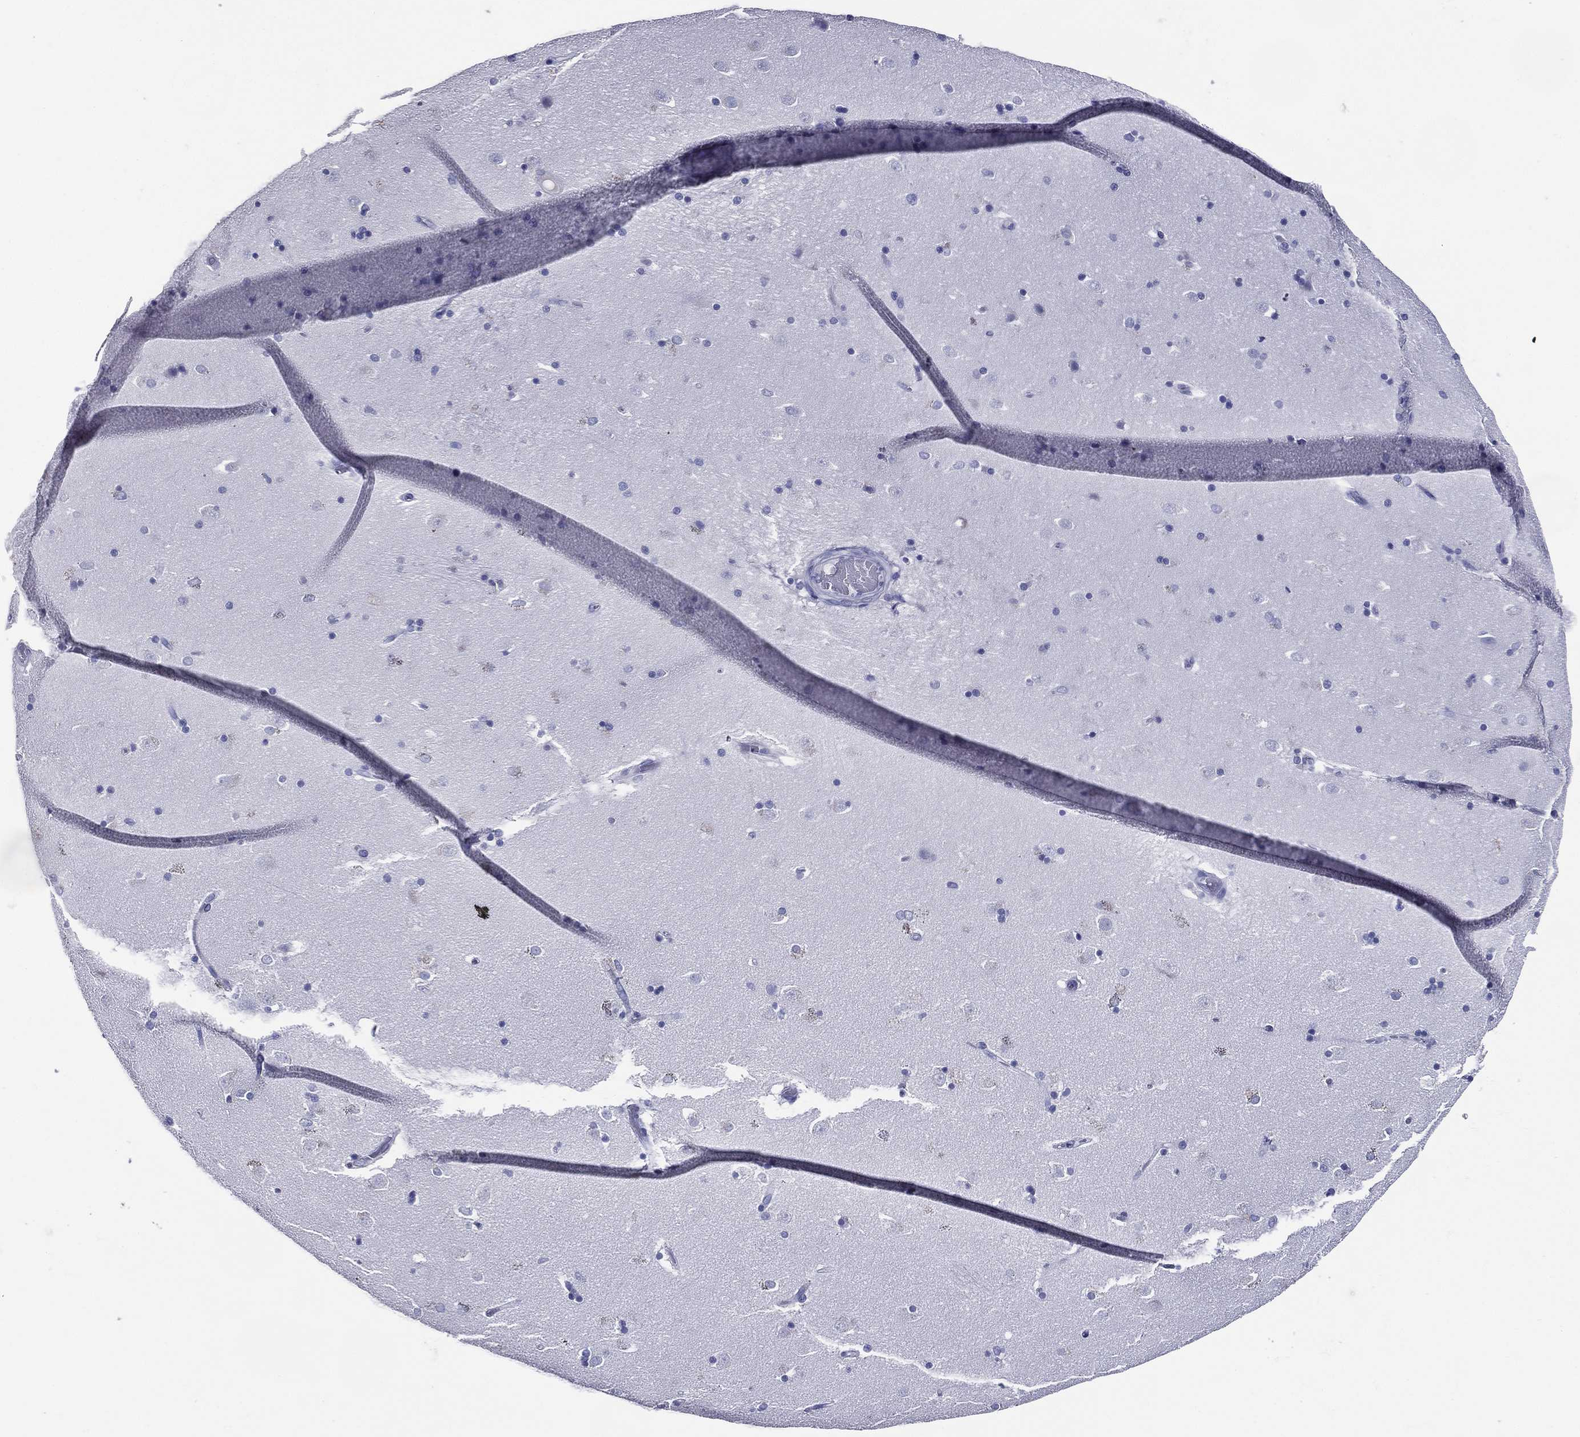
{"staining": {"intensity": "negative", "quantity": "none", "location": "none"}, "tissue": "caudate", "cell_type": "Glial cells", "image_type": "normal", "snomed": [{"axis": "morphology", "description": "Normal tissue, NOS"}, {"axis": "topography", "description": "Lateral ventricle wall"}], "caption": "An immunohistochemistry (IHC) photomicrograph of benign caudate is shown. There is no staining in glial cells of caudate.", "gene": "ACE2", "patient": {"sex": "male", "age": 51}}